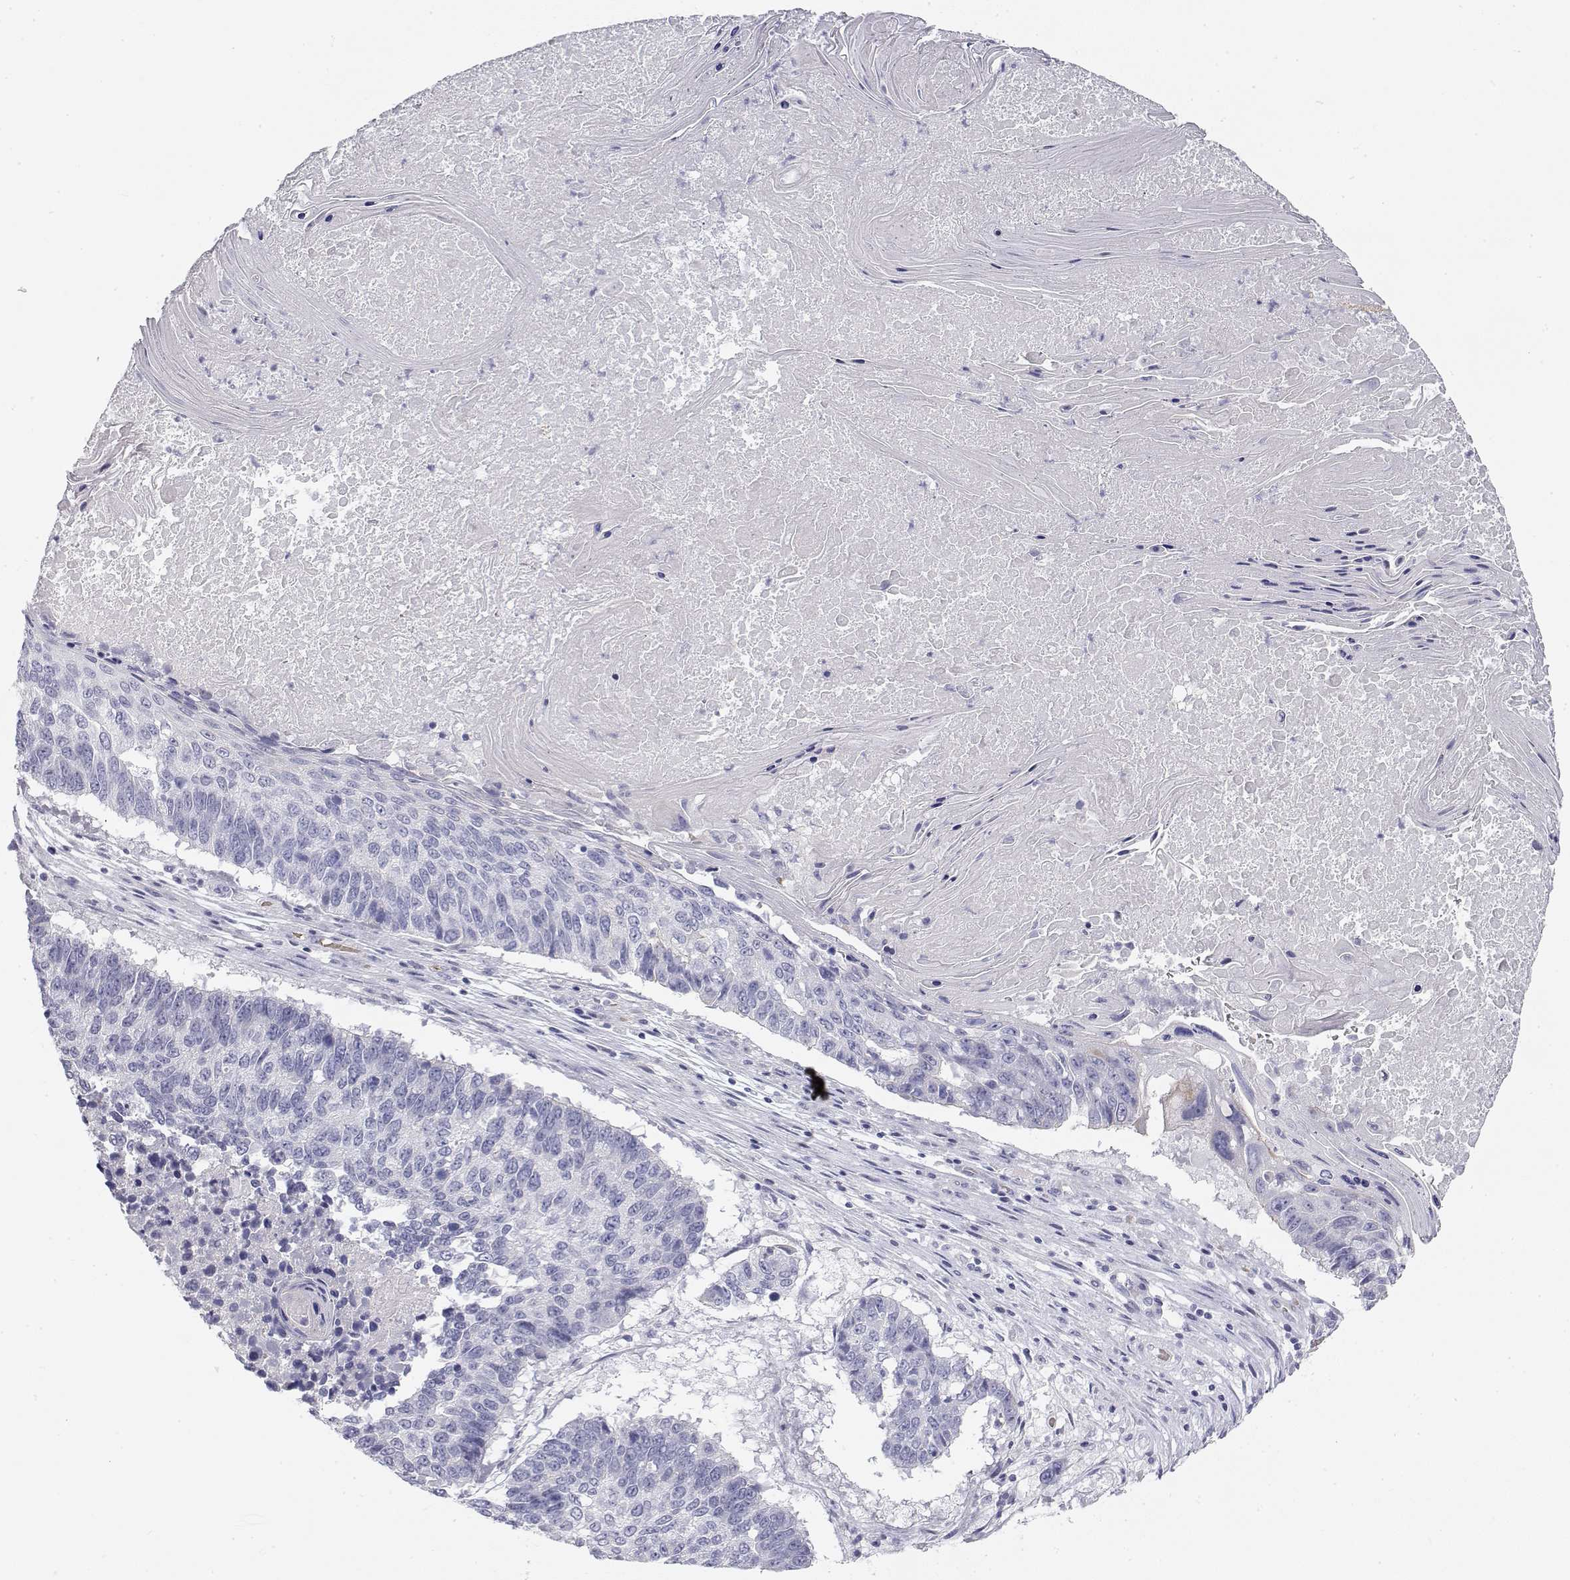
{"staining": {"intensity": "negative", "quantity": "none", "location": "none"}, "tissue": "lung cancer", "cell_type": "Tumor cells", "image_type": "cancer", "snomed": [{"axis": "morphology", "description": "Squamous cell carcinoma, NOS"}, {"axis": "topography", "description": "Lung"}], "caption": "Immunohistochemistry (IHC) image of lung squamous cell carcinoma stained for a protein (brown), which shows no staining in tumor cells.", "gene": "MISP", "patient": {"sex": "male", "age": 73}}